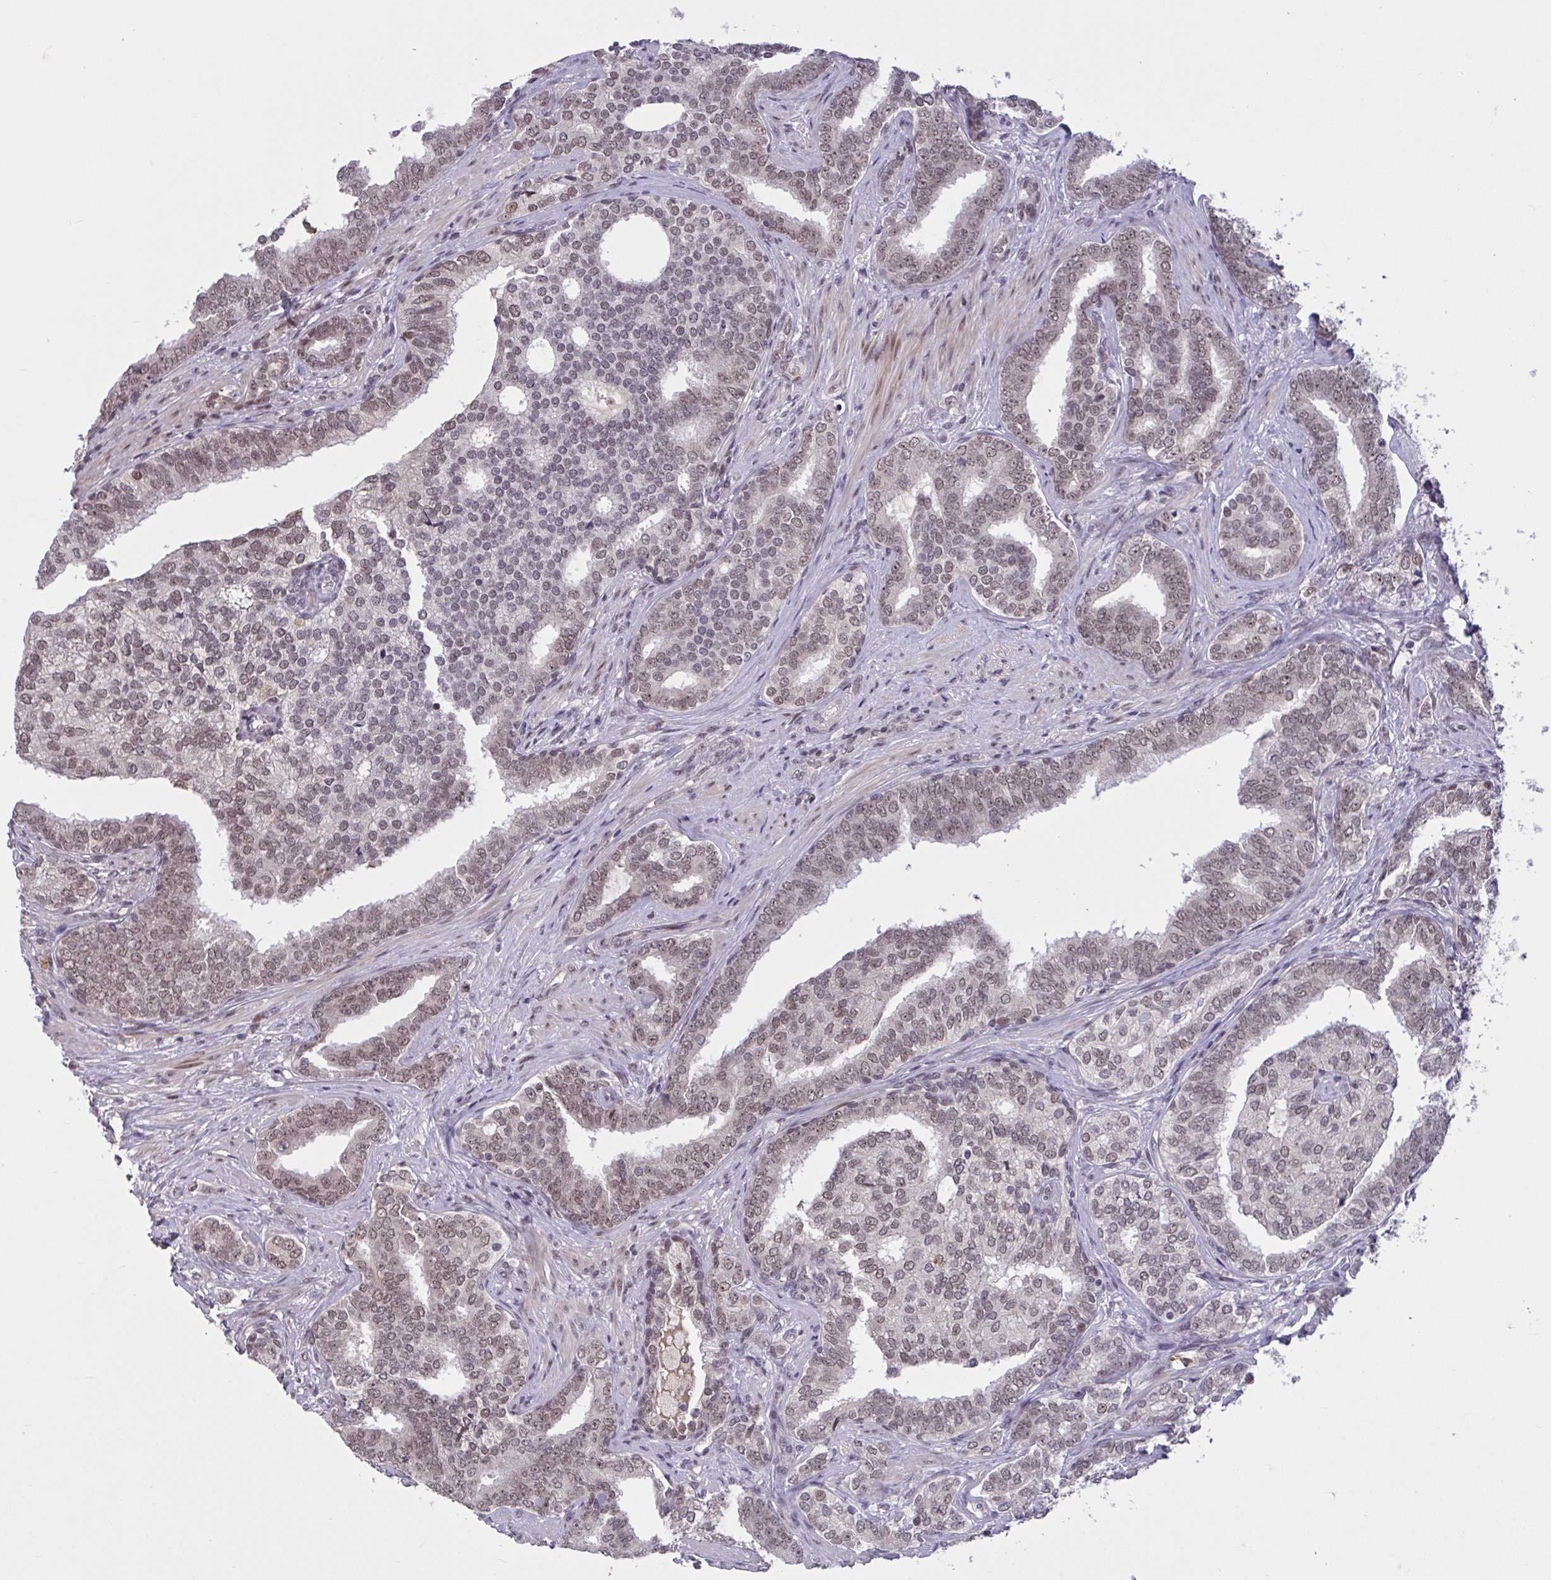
{"staining": {"intensity": "moderate", "quantity": ">75%", "location": "nuclear"}, "tissue": "prostate cancer", "cell_type": "Tumor cells", "image_type": "cancer", "snomed": [{"axis": "morphology", "description": "Adenocarcinoma, High grade"}, {"axis": "topography", "description": "Prostate"}], "caption": "Prostate adenocarcinoma (high-grade) stained with a protein marker demonstrates moderate staining in tumor cells.", "gene": "ZNF414", "patient": {"sex": "male", "age": 72}}